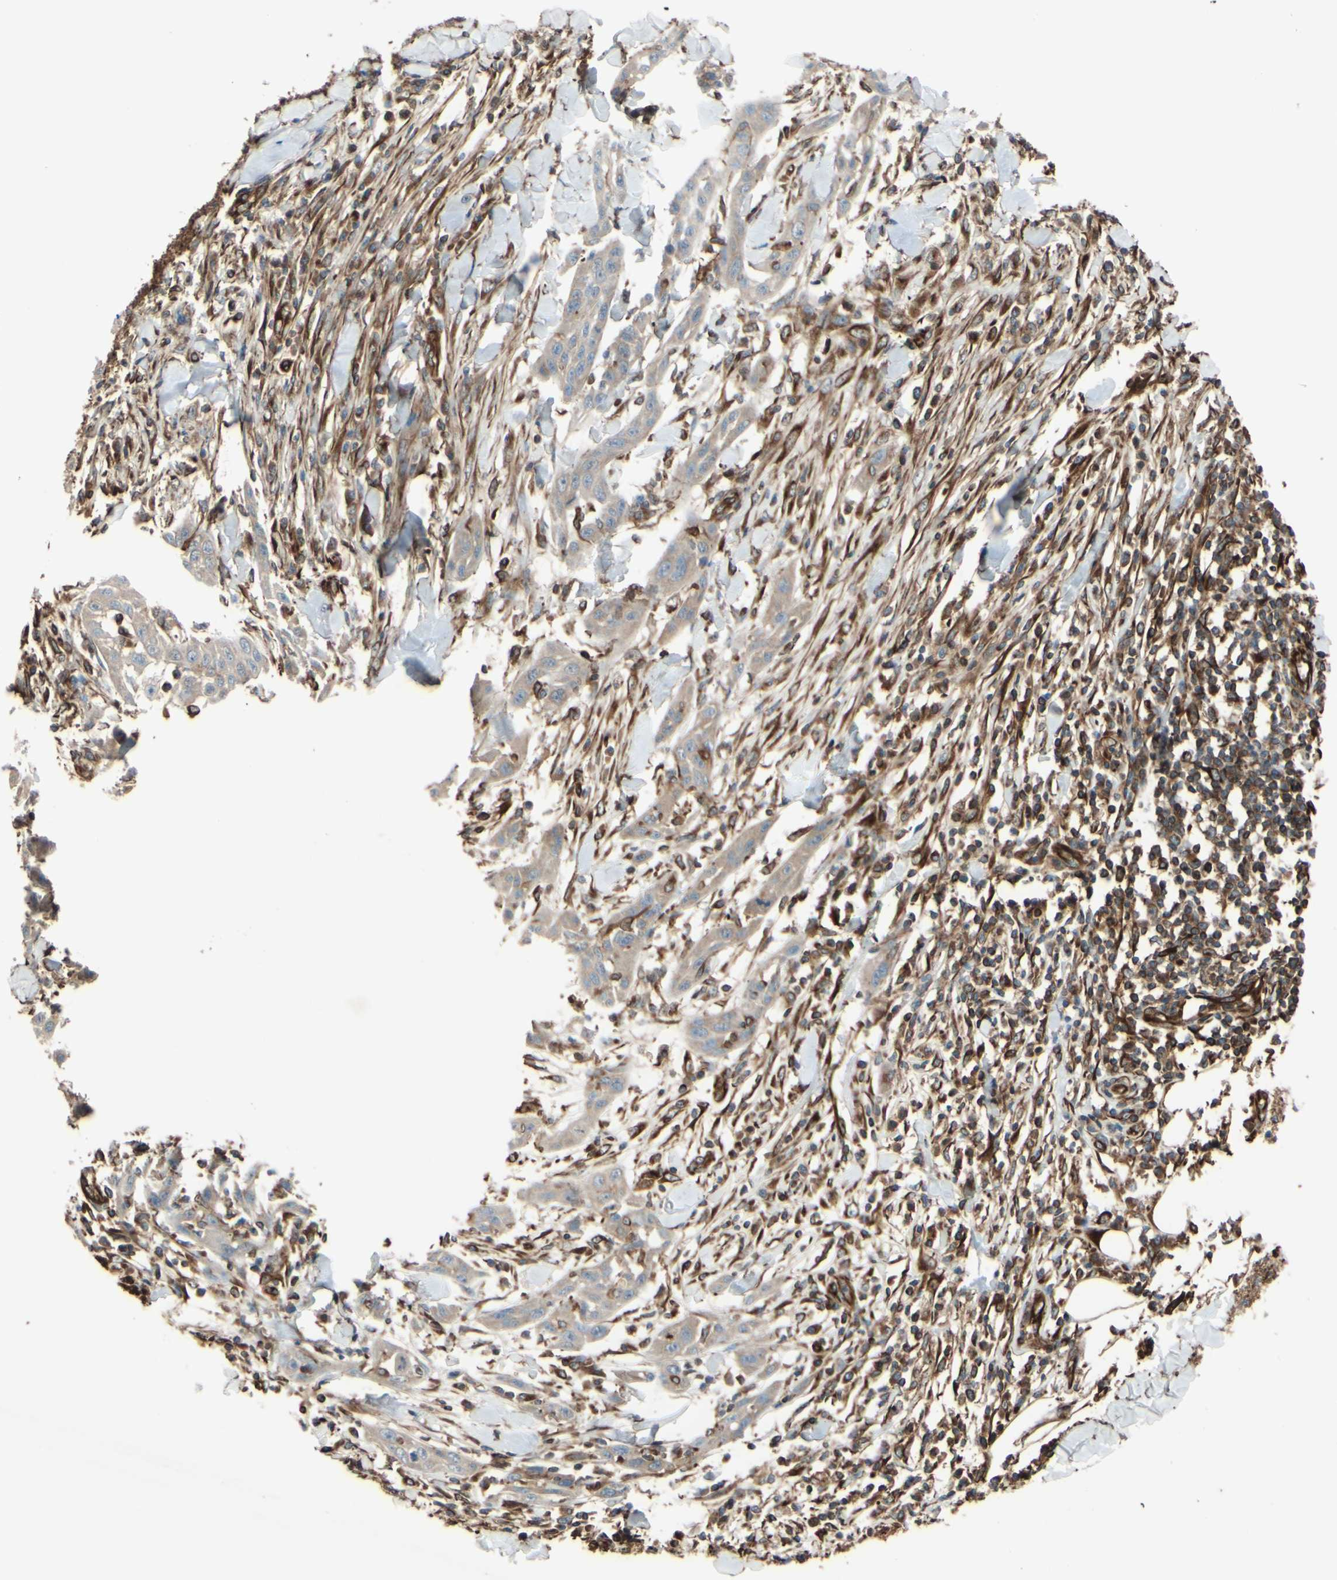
{"staining": {"intensity": "weak", "quantity": ">75%", "location": "cytoplasmic/membranous"}, "tissue": "skin cancer", "cell_type": "Tumor cells", "image_type": "cancer", "snomed": [{"axis": "morphology", "description": "Squamous cell carcinoma, NOS"}, {"axis": "topography", "description": "Skin"}], "caption": "Human skin squamous cell carcinoma stained with a brown dye shows weak cytoplasmic/membranous positive positivity in approximately >75% of tumor cells.", "gene": "TRAF2", "patient": {"sex": "male", "age": 24}}